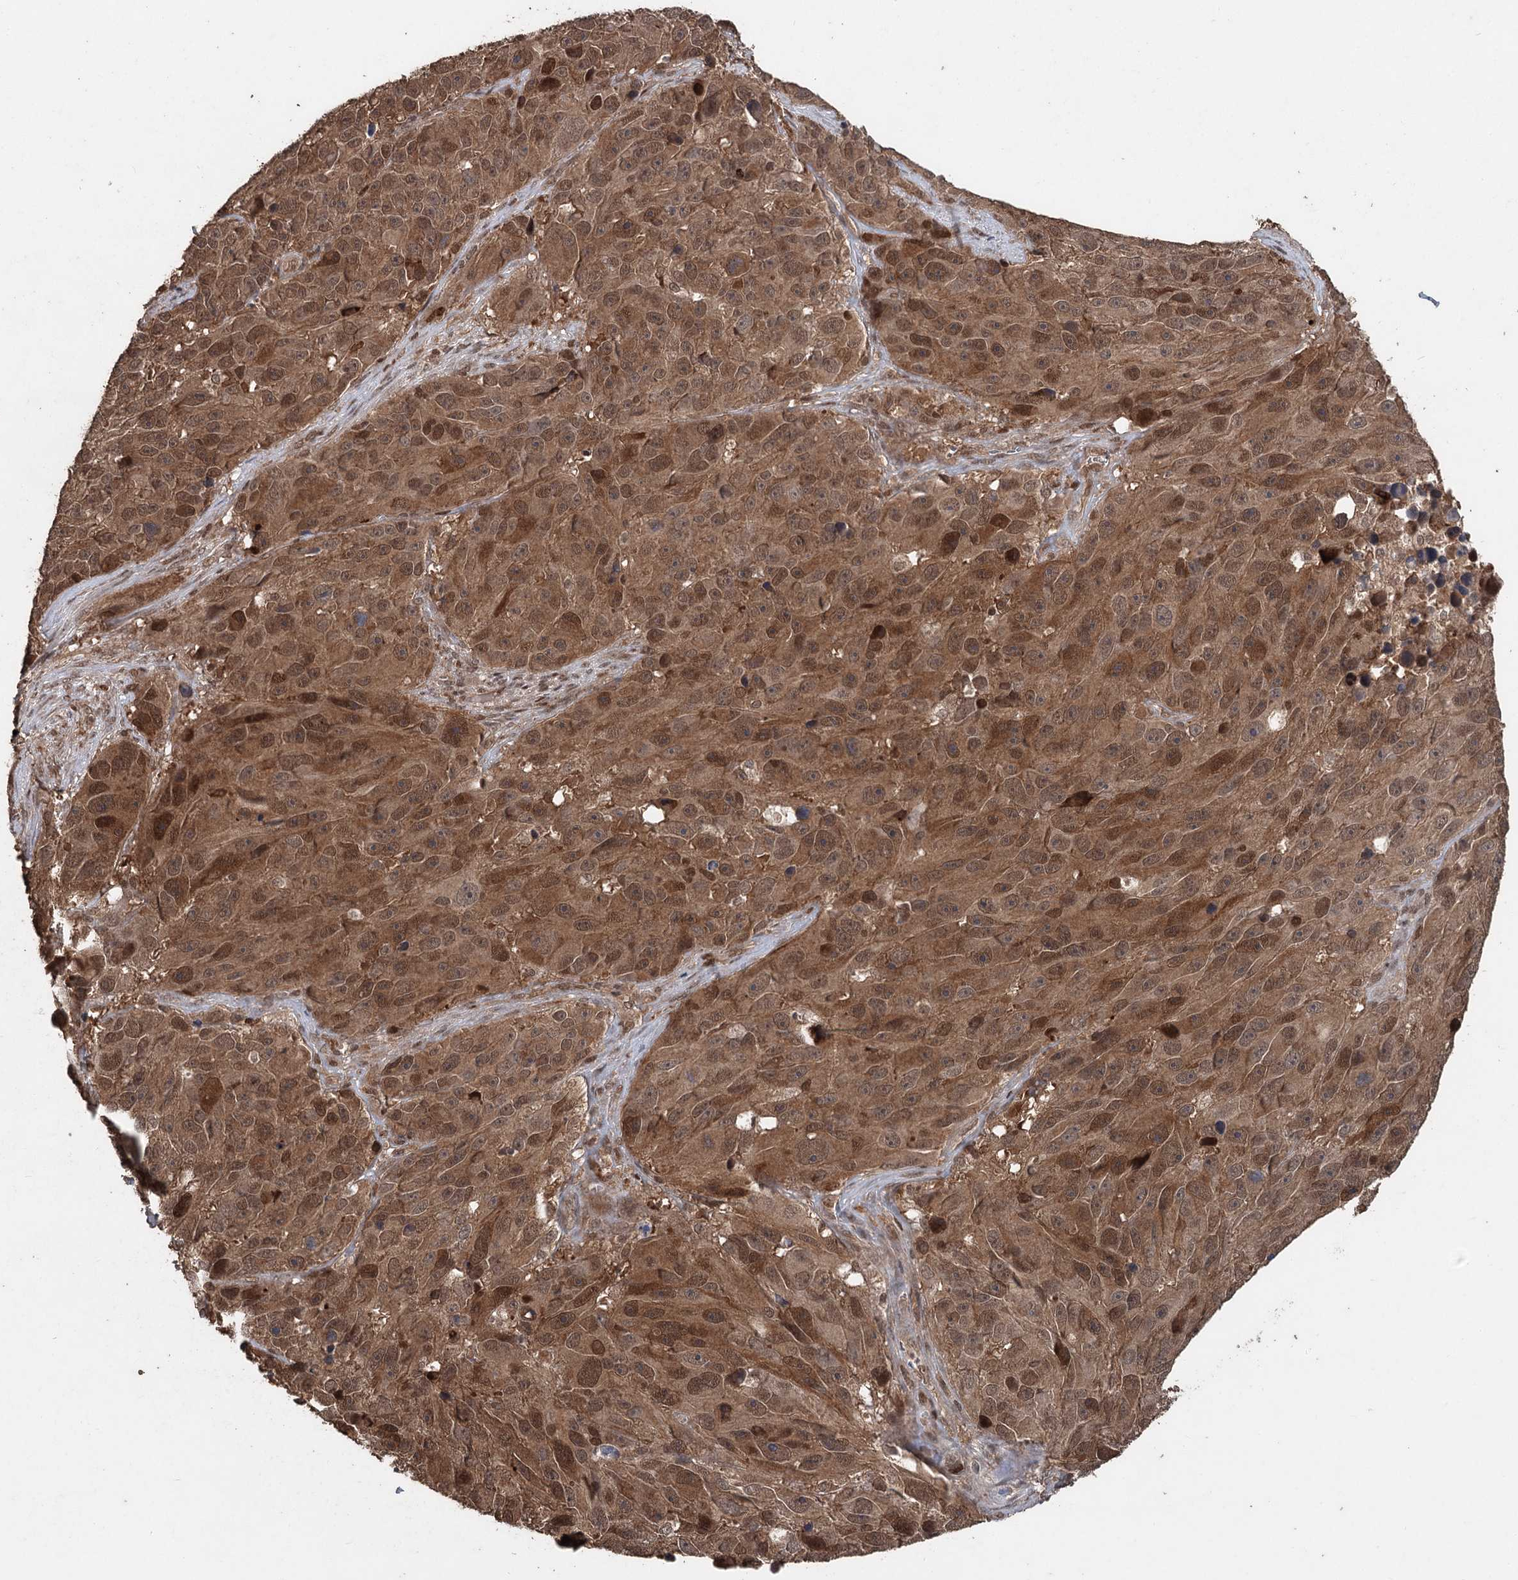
{"staining": {"intensity": "moderate", "quantity": ">75%", "location": "cytoplasmic/membranous,nuclear"}, "tissue": "melanoma", "cell_type": "Tumor cells", "image_type": "cancer", "snomed": [{"axis": "morphology", "description": "Malignant melanoma, NOS"}, {"axis": "topography", "description": "Skin"}], "caption": "Melanoma stained for a protein (brown) reveals moderate cytoplasmic/membranous and nuclear positive positivity in approximately >75% of tumor cells.", "gene": "FBXO7", "patient": {"sex": "male", "age": 84}}